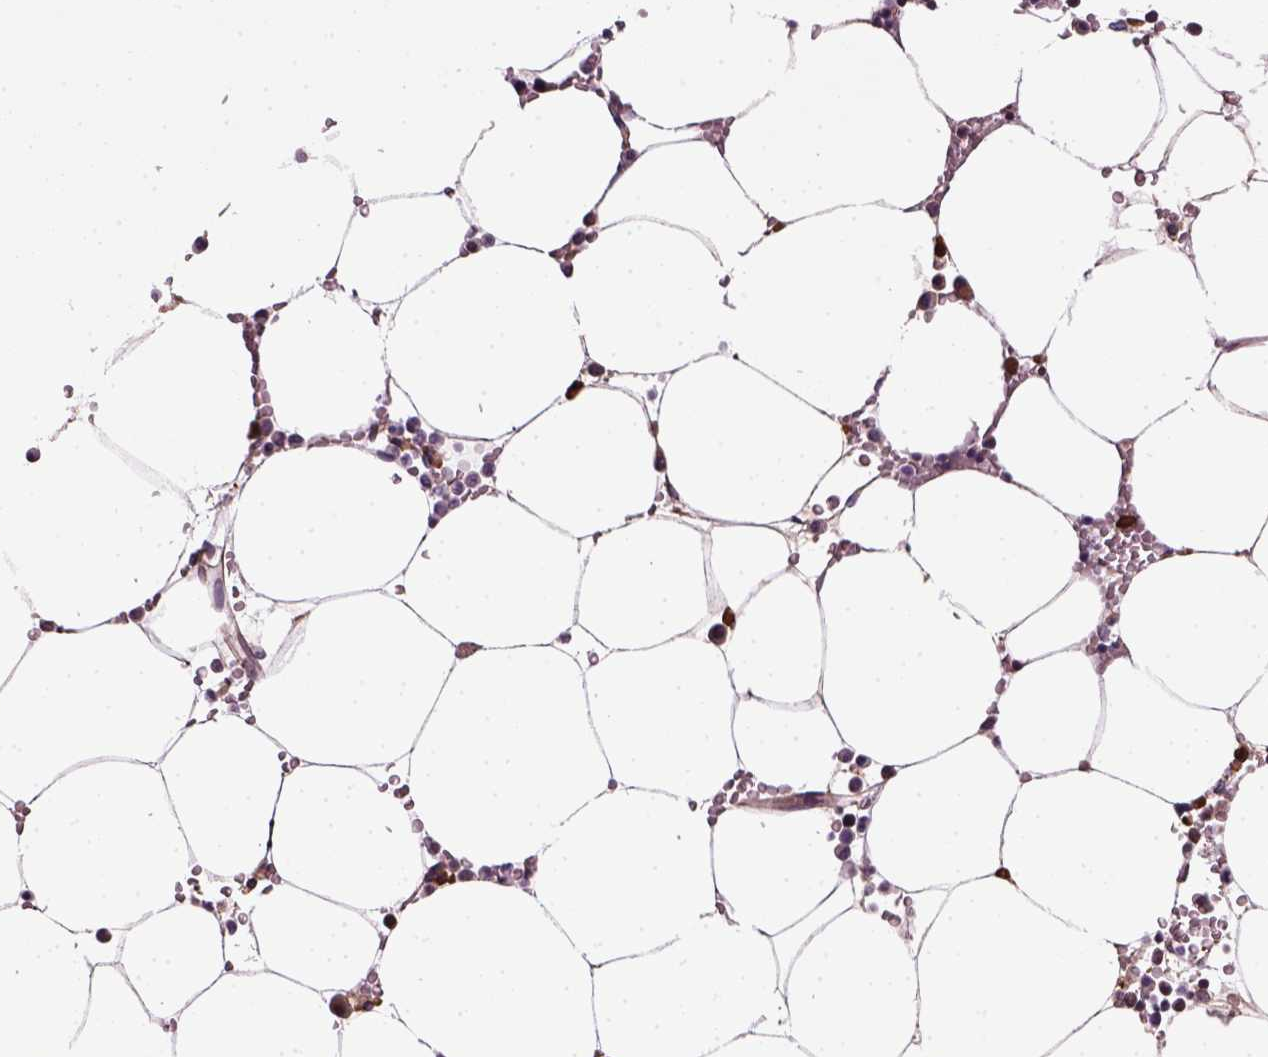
{"staining": {"intensity": "moderate", "quantity": "<25%", "location": "cytoplasmic/membranous"}, "tissue": "bone marrow", "cell_type": "Hematopoietic cells", "image_type": "normal", "snomed": [{"axis": "morphology", "description": "Normal tissue, NOS"}, {"axis": "topography", "description": "Bone marrow"}], "caption": "Protein expression analysis of normal human bone marrow reveals moderate cytoplasmic/membranous expression in about <25% of hematopoietic cells. Nuclei are stained in blue.", "gene": "TPRG1", "patient": {"sex": "female", "age": 52}}